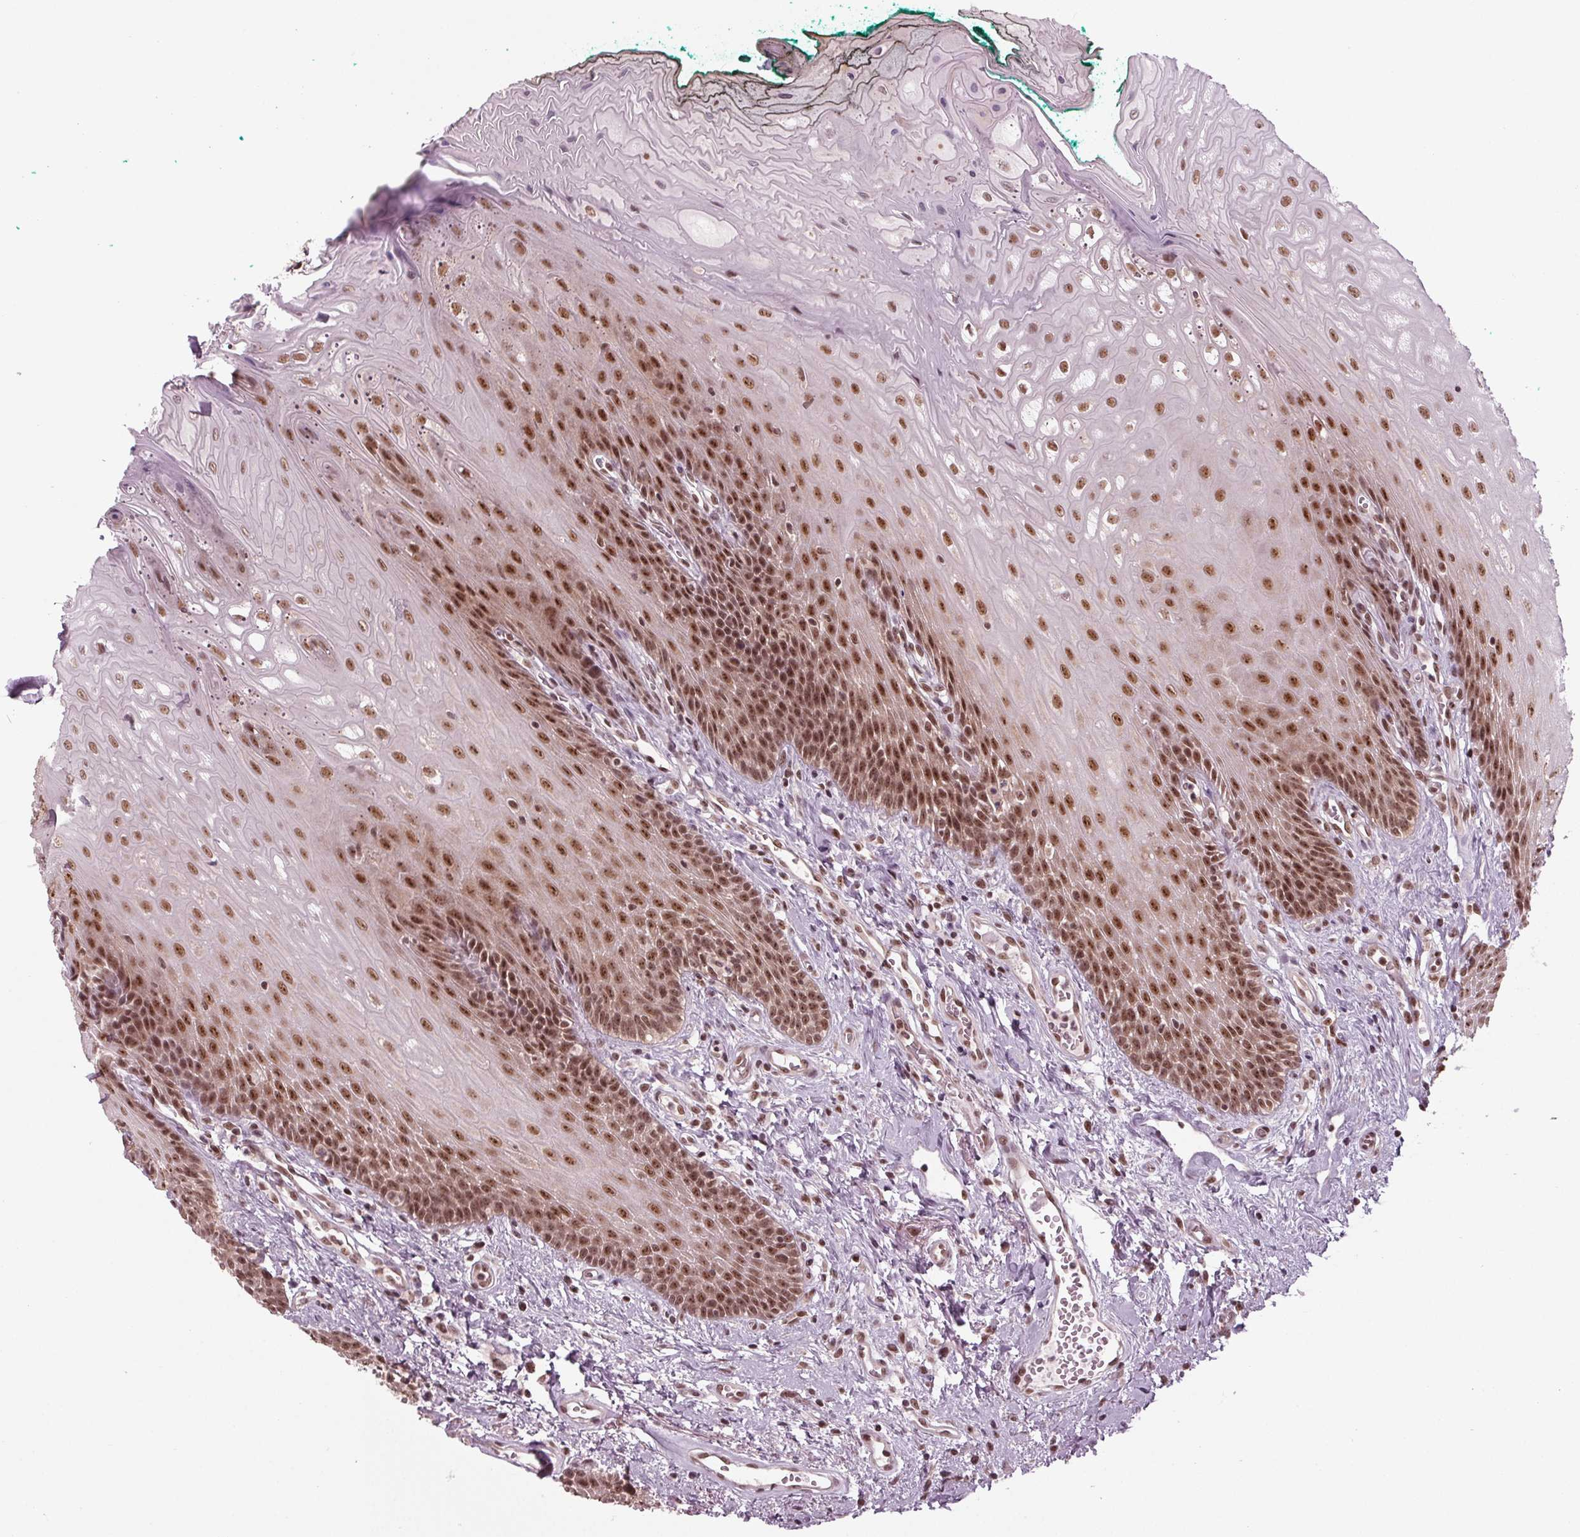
{"staining": {"intensity": "strong", "quantity": ">75%", "location": "nuclear"}, "tissue": "oral mucosa", "cell_type": "Squamous epithelial cells", "image_type": "normal", "snomed": [{"axis": "morphology", "description": "Normal tissue, NOS"}, {"axis": "topography", "description": "Oral tissue"}], "caption": "Benign oral mucosa displays strong nuclear staining in about >75% of squamous epithelial cells, visualized by immunohistochemistry.", "gene": "DDX41", "patient": {"sex": "female", "age": 68}}